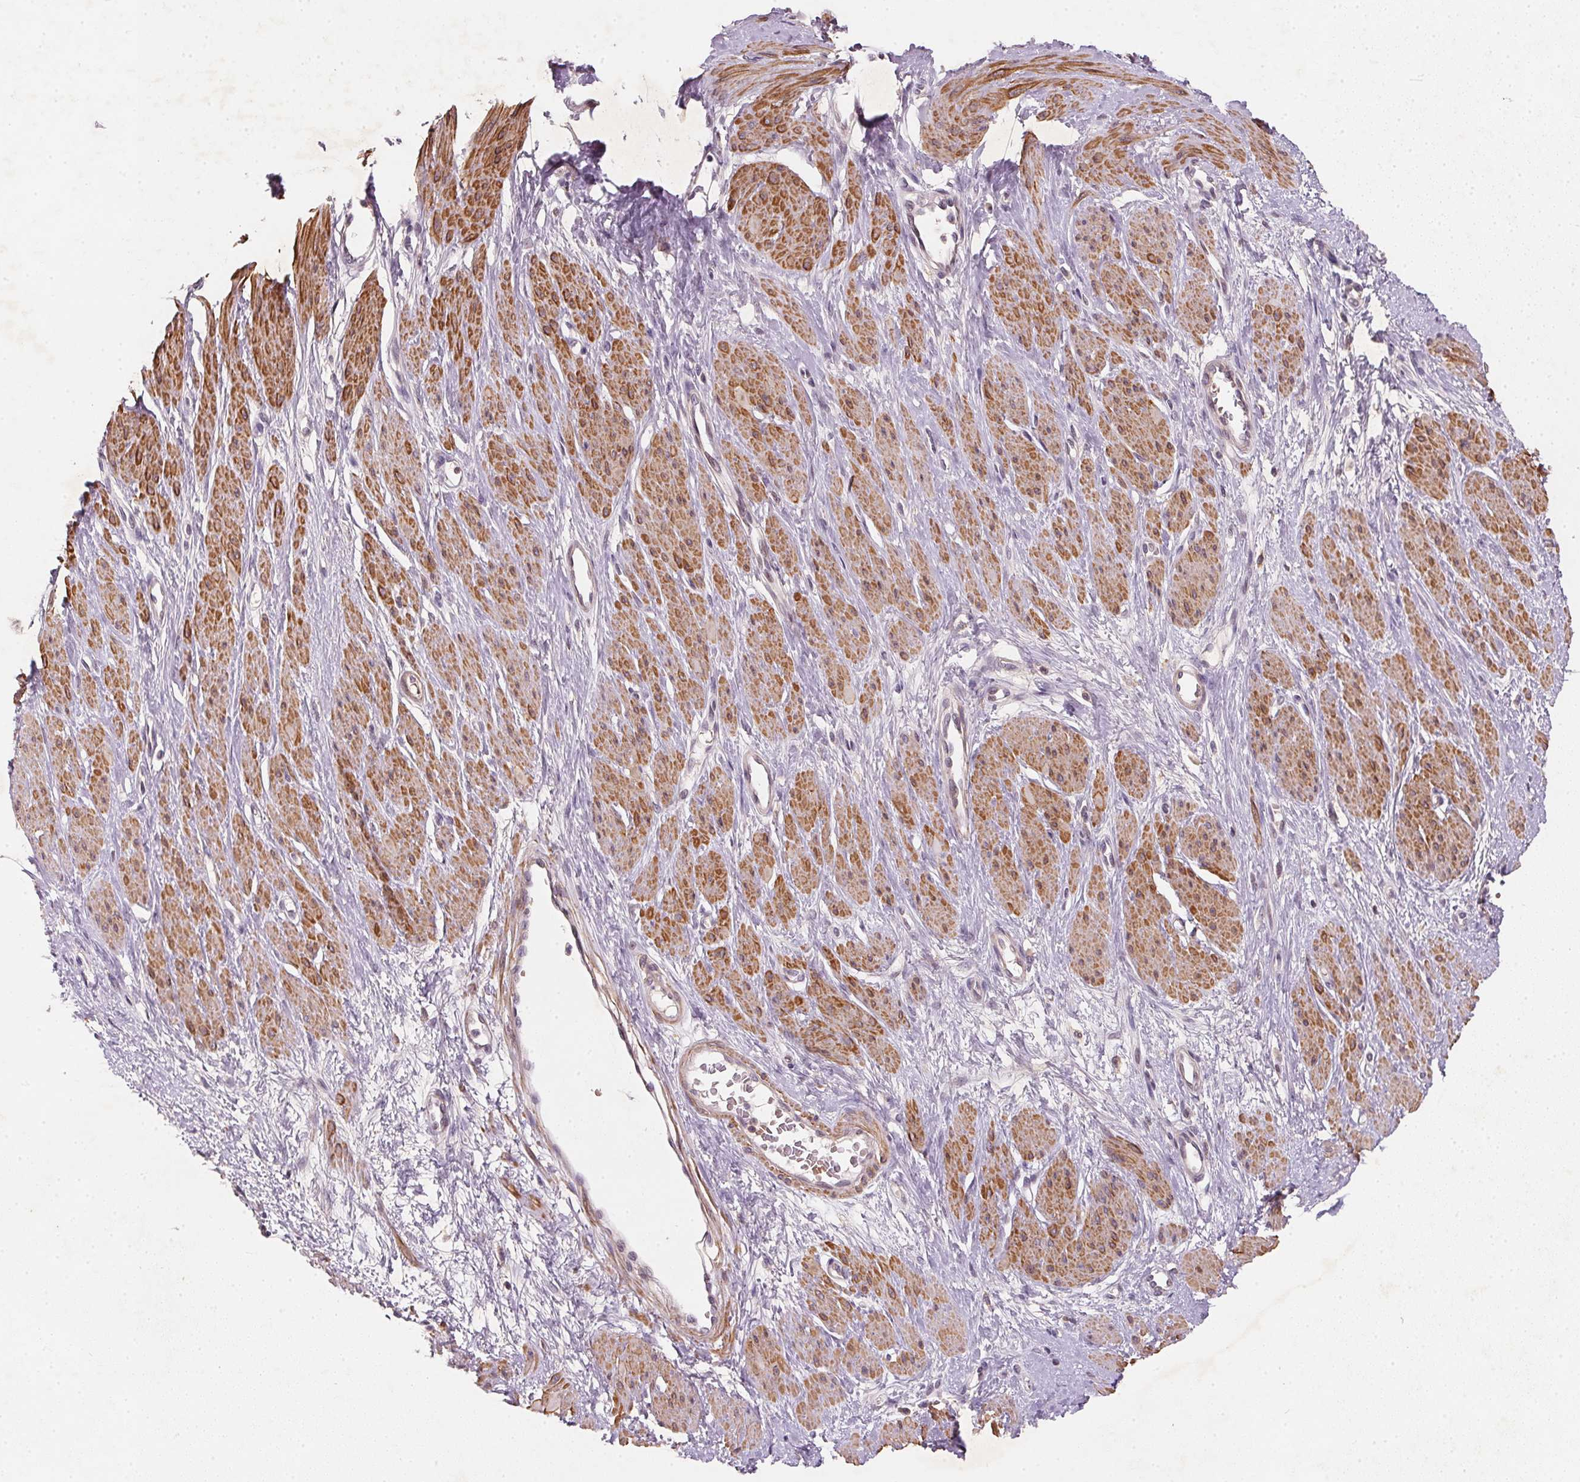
{"staining": {"intensity": "moderate", "quantity": "25%-75%", "location": "cytoplasmic/membranous"}, "tissue": "smooth muscle", "cell_type": "Smooth muscle cells", "image_type": "normal", "snomed": [{"axis": "morphology", "description": "Normal tissue, NOS"}, {"axis": "topography", "description": "Smooth muscle"}, {"axis": "topography", "description": "Uterus"}], "caption": "Immunohistochemical staining of normal smooth muscle reveals medium levels of moderate cytoplasmic/membranous staining in approximately 25%-75% of smooth muscle cells. (DAB IHC, brown staining for protein, blue staining for nuclei).", "gene": "KCNK15", "patient": {"sex": "female", "age": 39}}